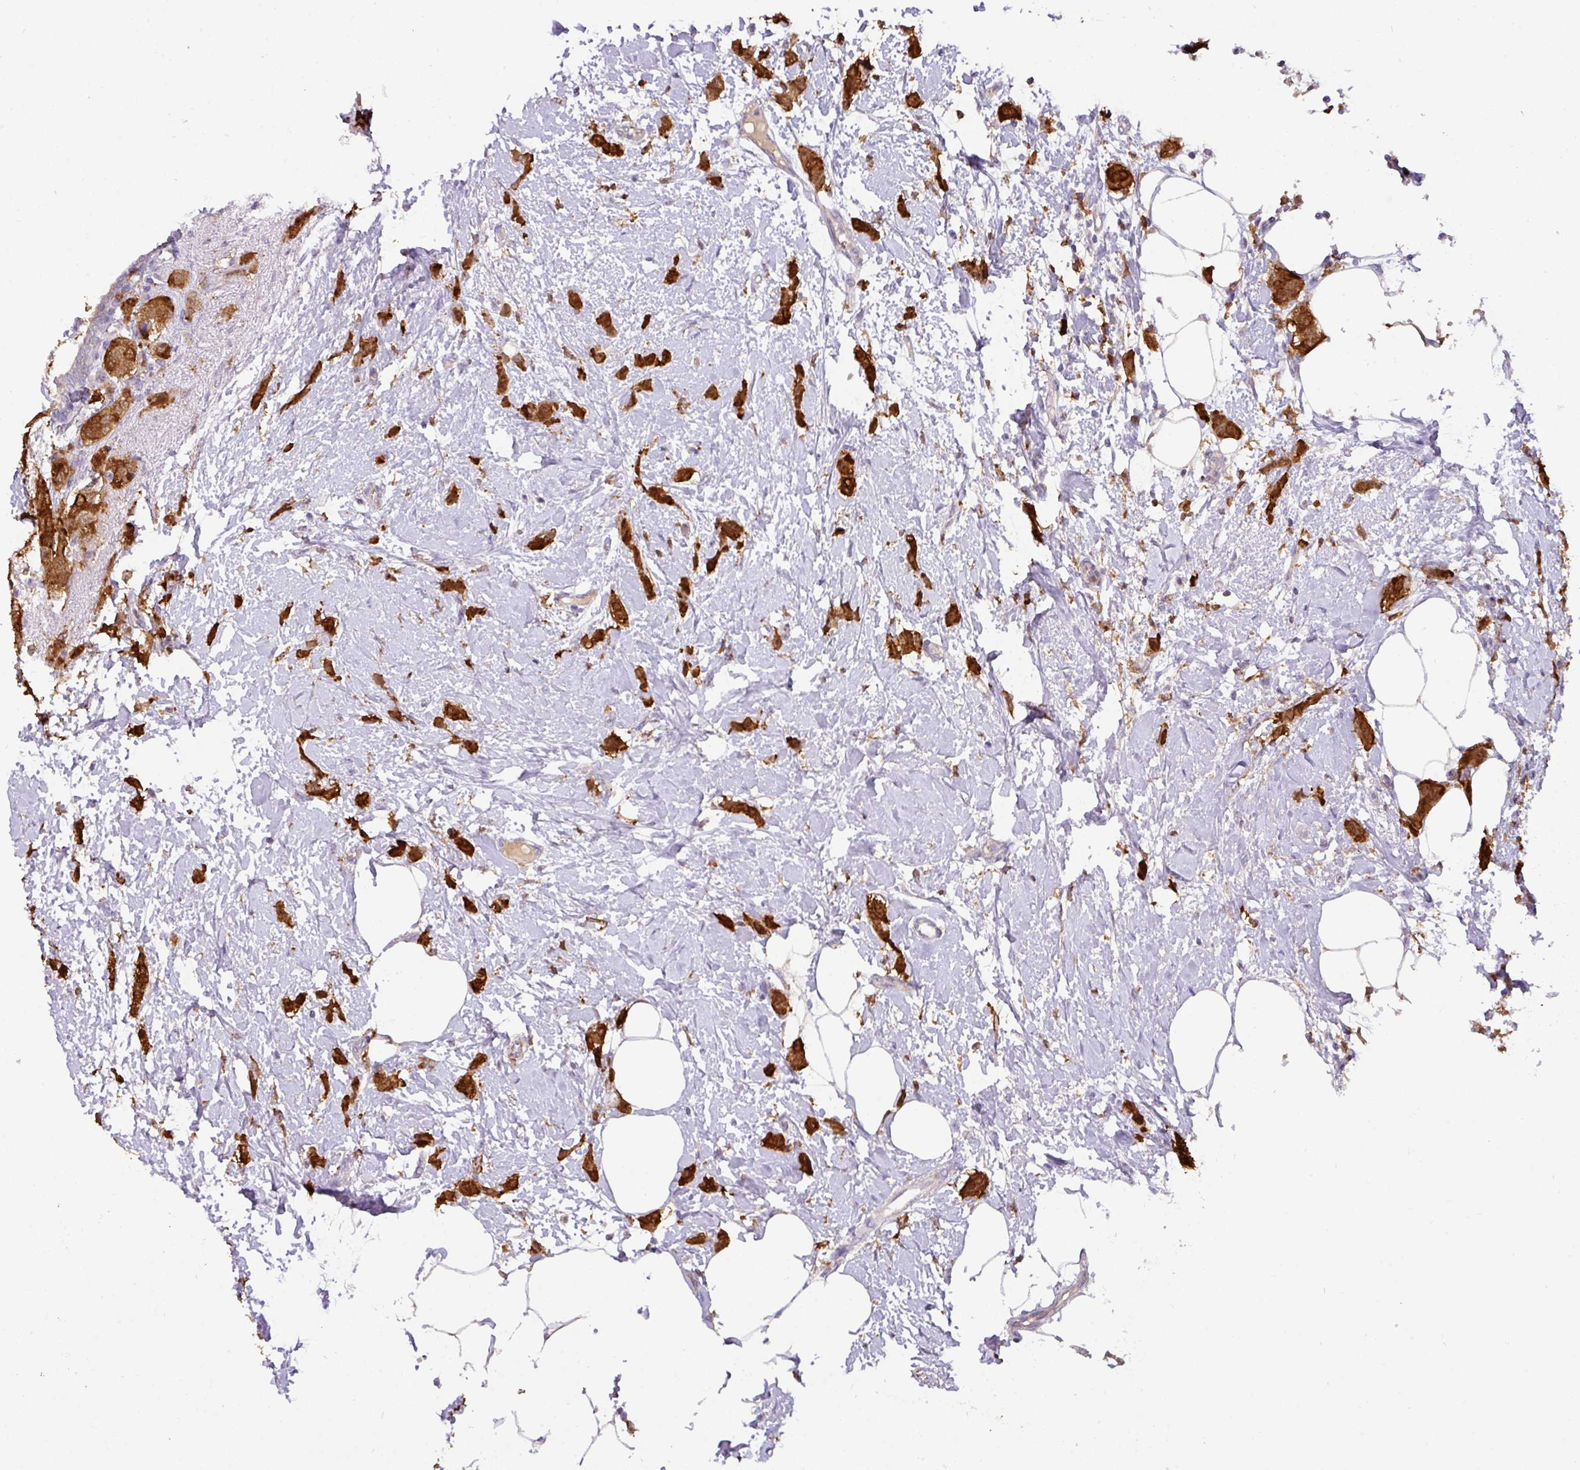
{"staining": {"intensity": "strong", "quantity": "25%-75%", "location": "cytoplasmic/membranous"}, "tissue": "breast cancer", "cell_type": "Tumor cells", "image_type": "cancer", "snomed": [{"axis": "morphology", "description": "Duct carcinoma"}, {"axis": "topography", "description": "Breast"}], "caption": "Protein expression analysis of breast cancer displays strong cytoplasmic/membranous expression in approximately 25%-75% of tumor cells.", "gene": "GCNT7", "patient": {"sex": "female", "age": 72}}